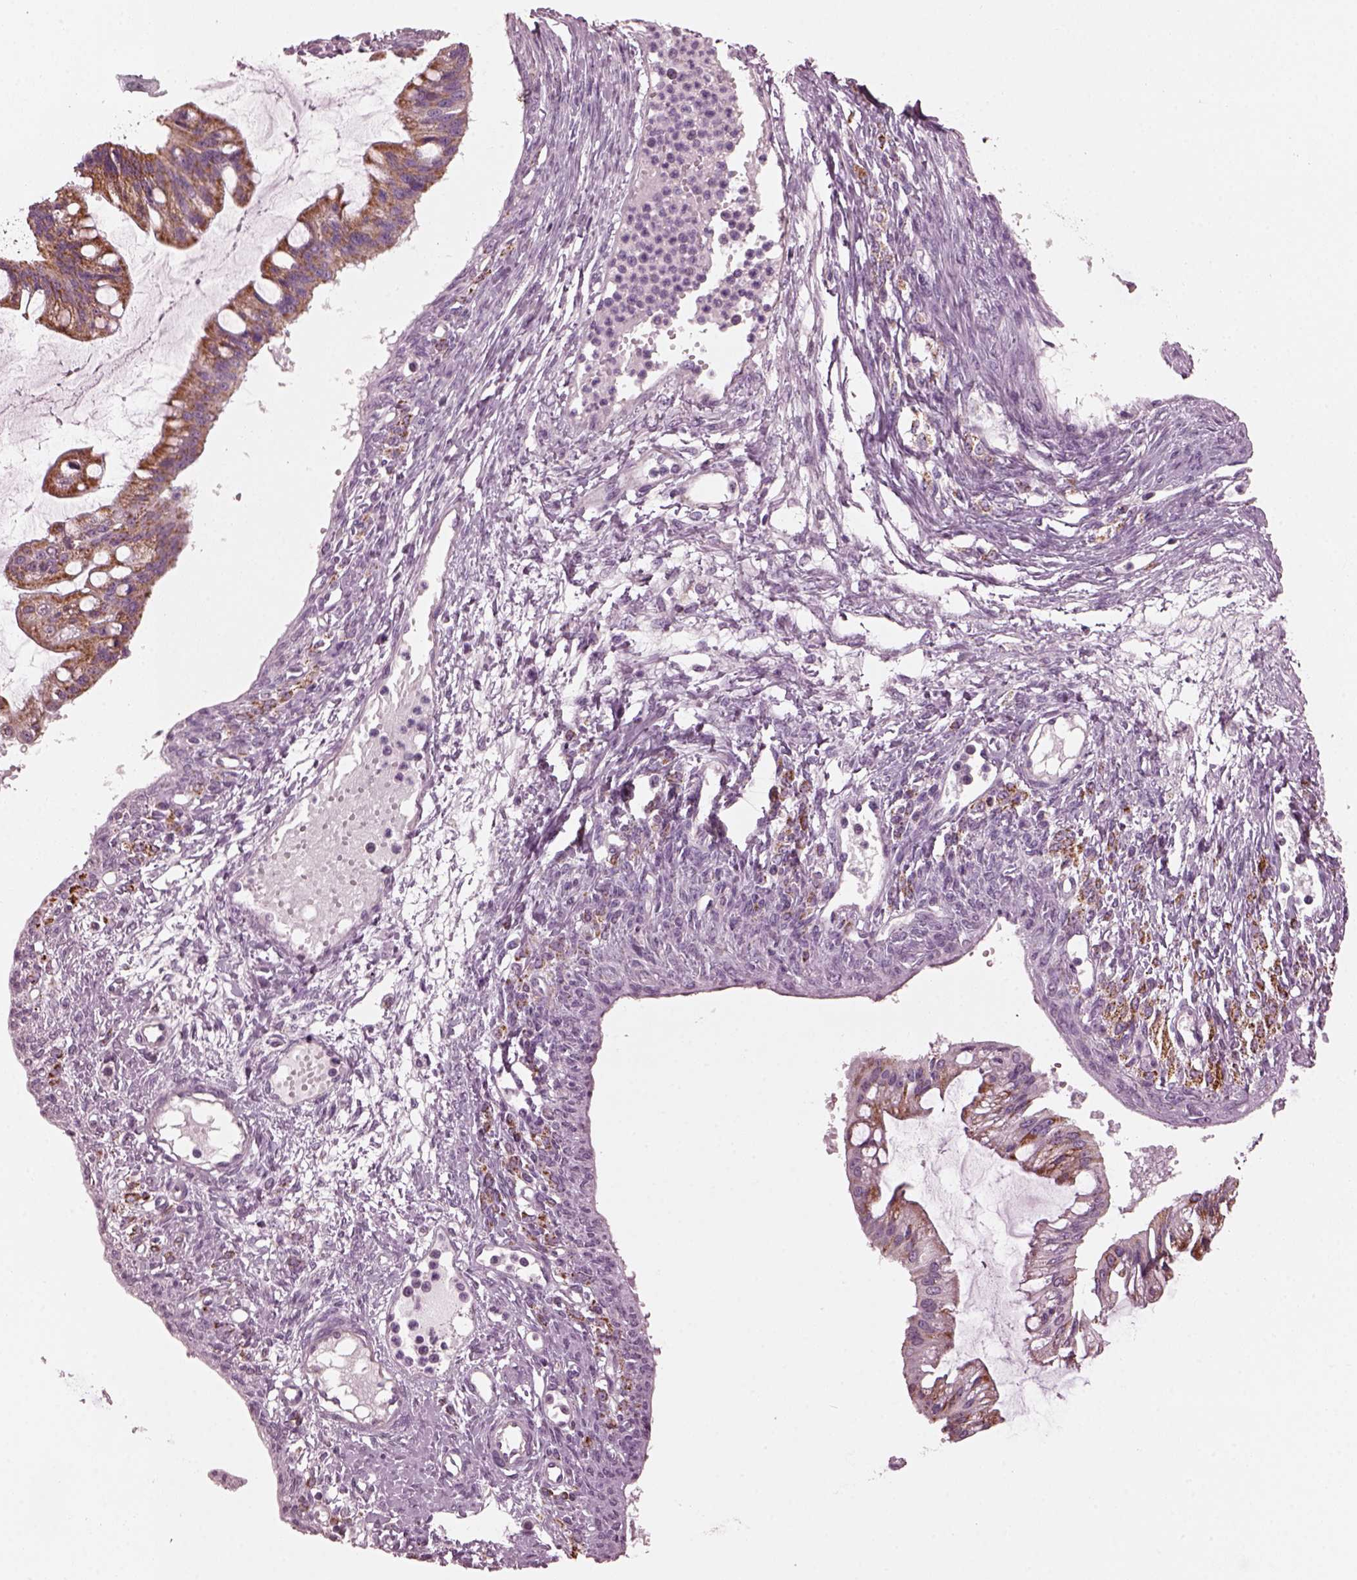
{"staining": {"intensity": "strong", "quantity": ">75%", "location": "cytoplasmic/membranous"}, "tissue": "ovarian cancer", "cell_type": "Tumor cells", "image_type": "cancer", "snomed": [{"axis": "morphology", "description": "Cystadenocarcinoma, mucinous, NOS"}, {"axis": "topography", "description": "Ovary"}], "caption": "High-magnification brightfield microscopy of ovarian mucinous cystadenocarcinoma stained with DAB (brown) and counterstained with hematoxylin (blue). tumor cells exhibit strong cytoplasmic/membranous staining is identified in approximately>75% of cells.", "gene": "RIMS2", "patient": {"sex": "female", "age": 73}}